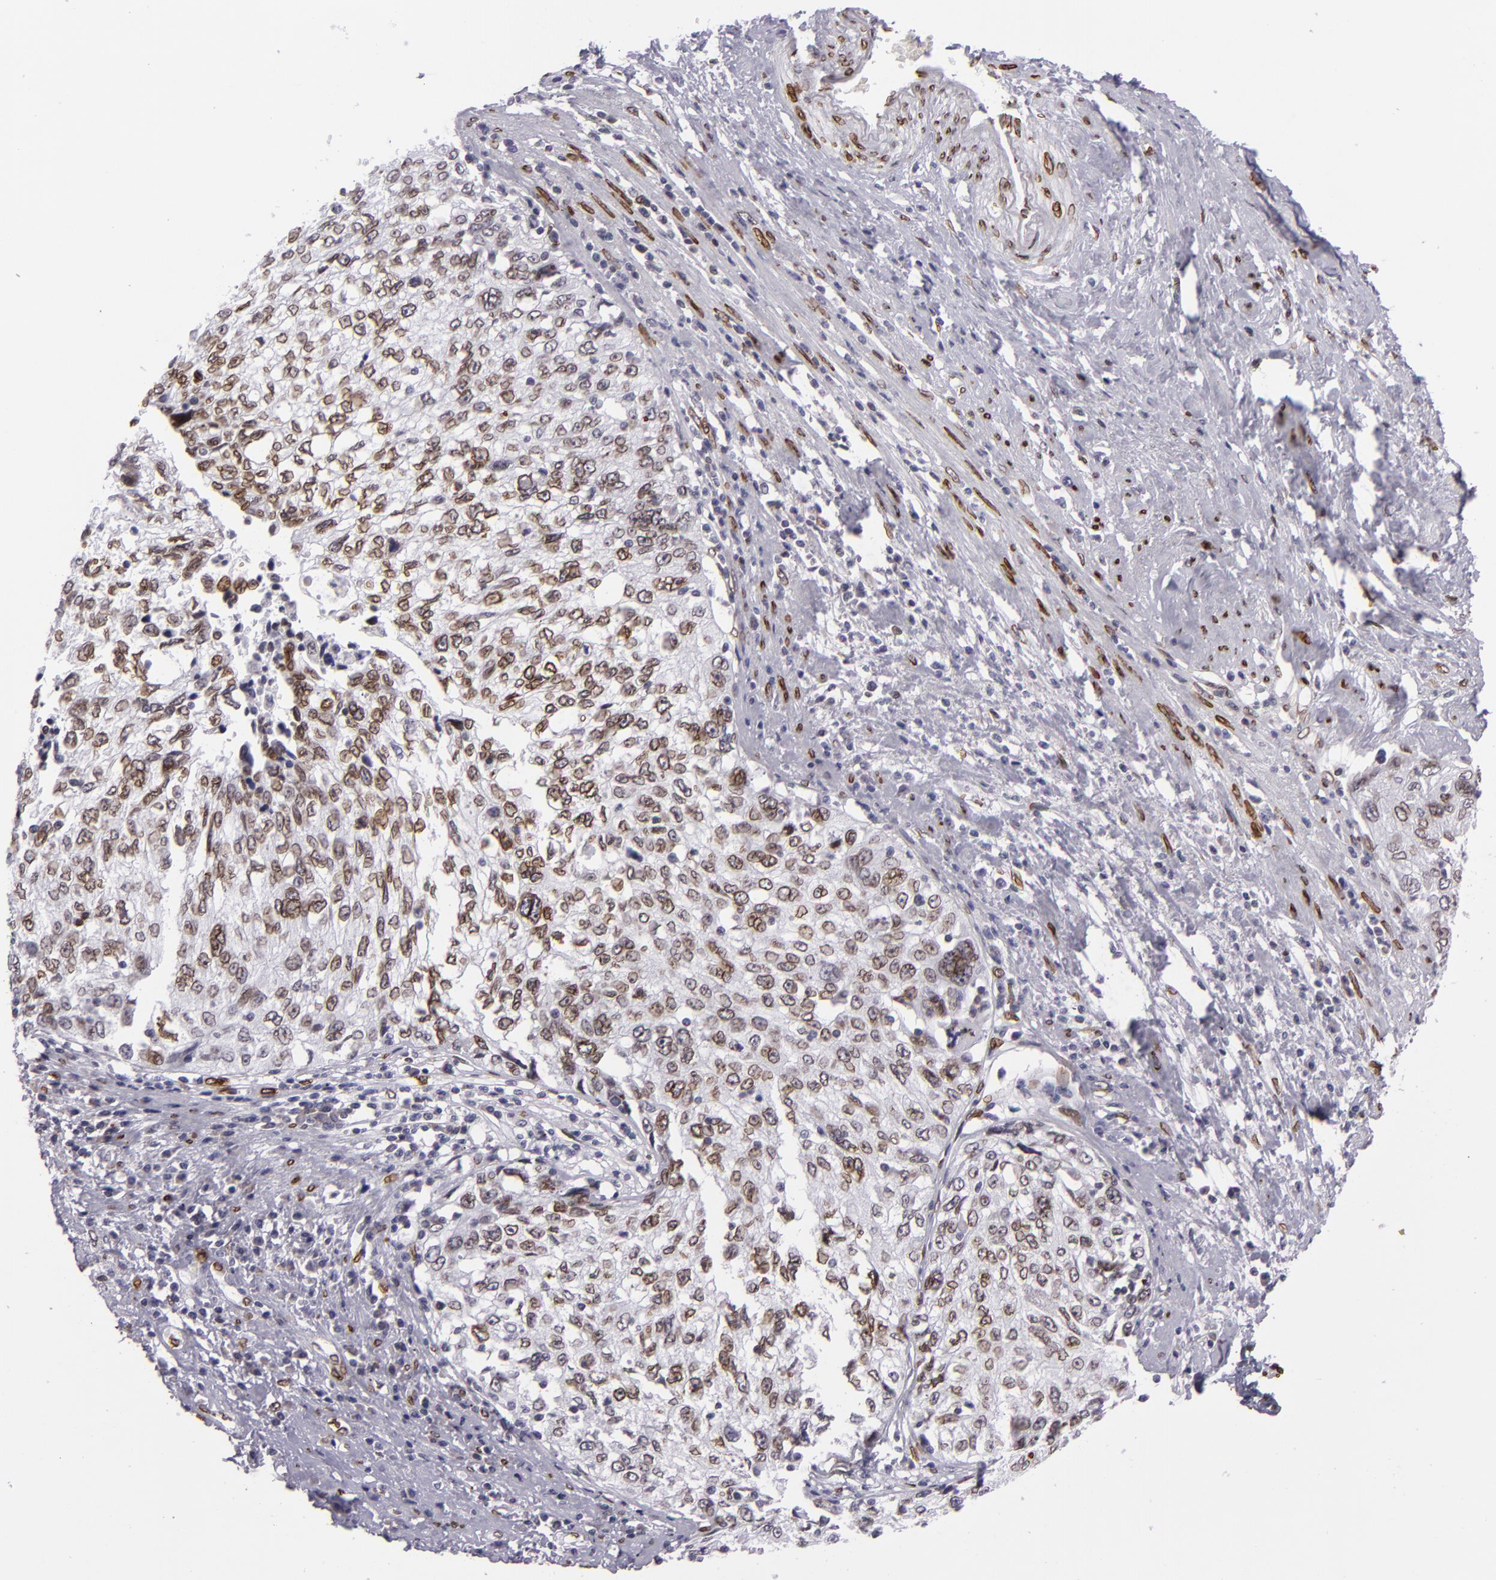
{"staining": {"intensity": "moderate", "quantity": ">75%", "location": "nuclear"}, "tissue": "cervical cancer", "cell_type": "Tumor cells", "image_type": "cancer", "snomed": [{"axis": "morphology", "description": "Squamous cell carcinoma, NOS"}, {"axis": "topography", "description": "Cervix"}], "caption": "Tumor cells display moderate nuclear positivity in about >75% of cells in cervical squamous cell carcinoma. (DAB (3,3'-diaminobenzidine) = brown stain, brightfield microscopy at high magnification).", "gene": "EMD", "patient": {"sex": "female", "age": 57}}